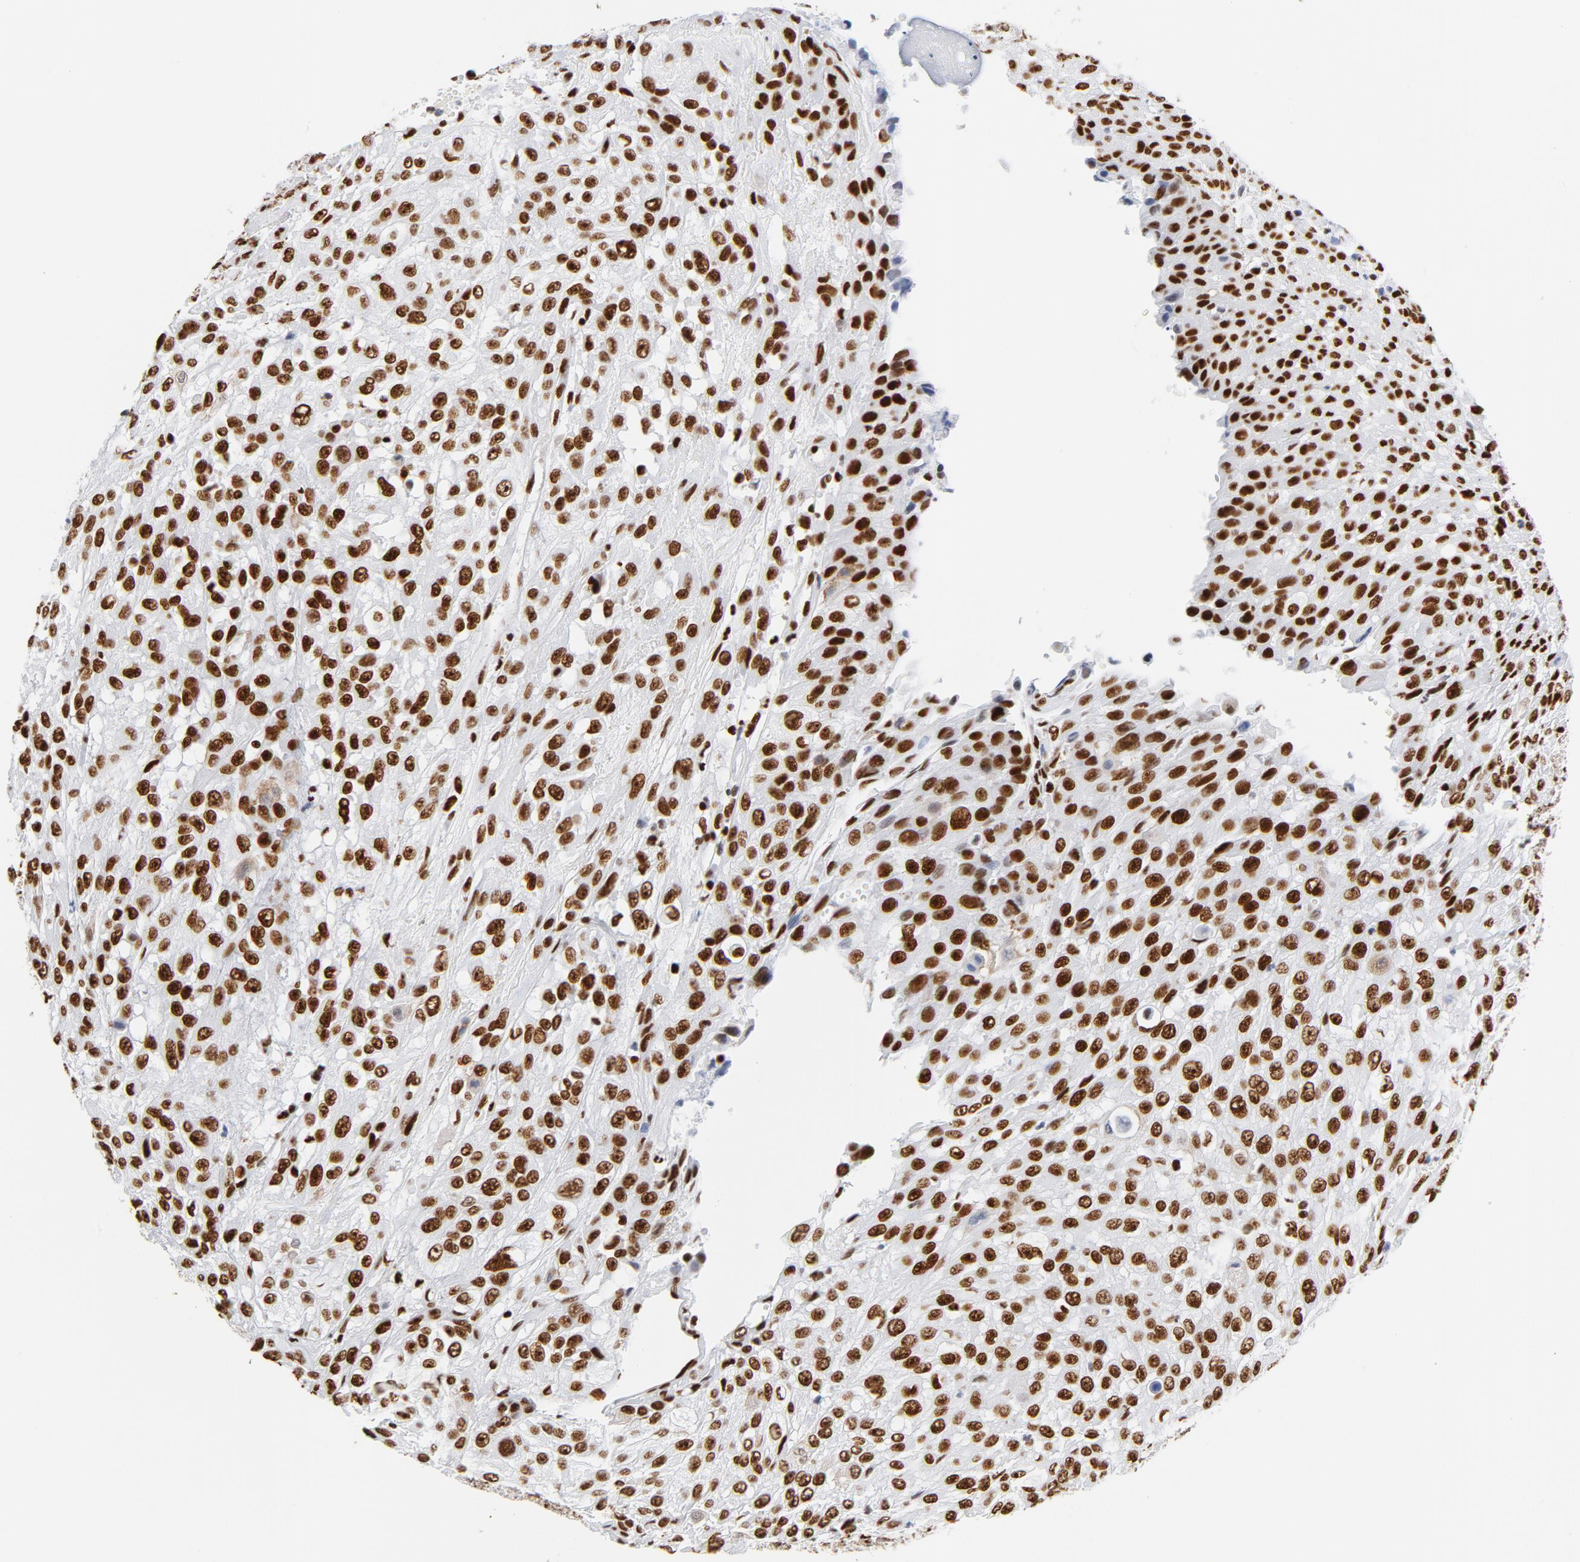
{"staining": {"intensity": "strong", "quantity": ">75%", "location": "nuclear"}, "tissue": "urothelial cancer", "cell_type": "Tumor cells", "image_type": "cancer", "snomed": [{"axis": "morphology", "description": "Urothelial carcinoma, High grade"}, {"axis": "topography", "description": "Urinary bladder"}], "caption": "There is high levels of strong nuclear expression in tumor cells of urothelial cancer, as demonstrated by immunohistochemical staining (brown color).", "gene": "XRCC5", "patient": {"sex": "male", "age": 57}}